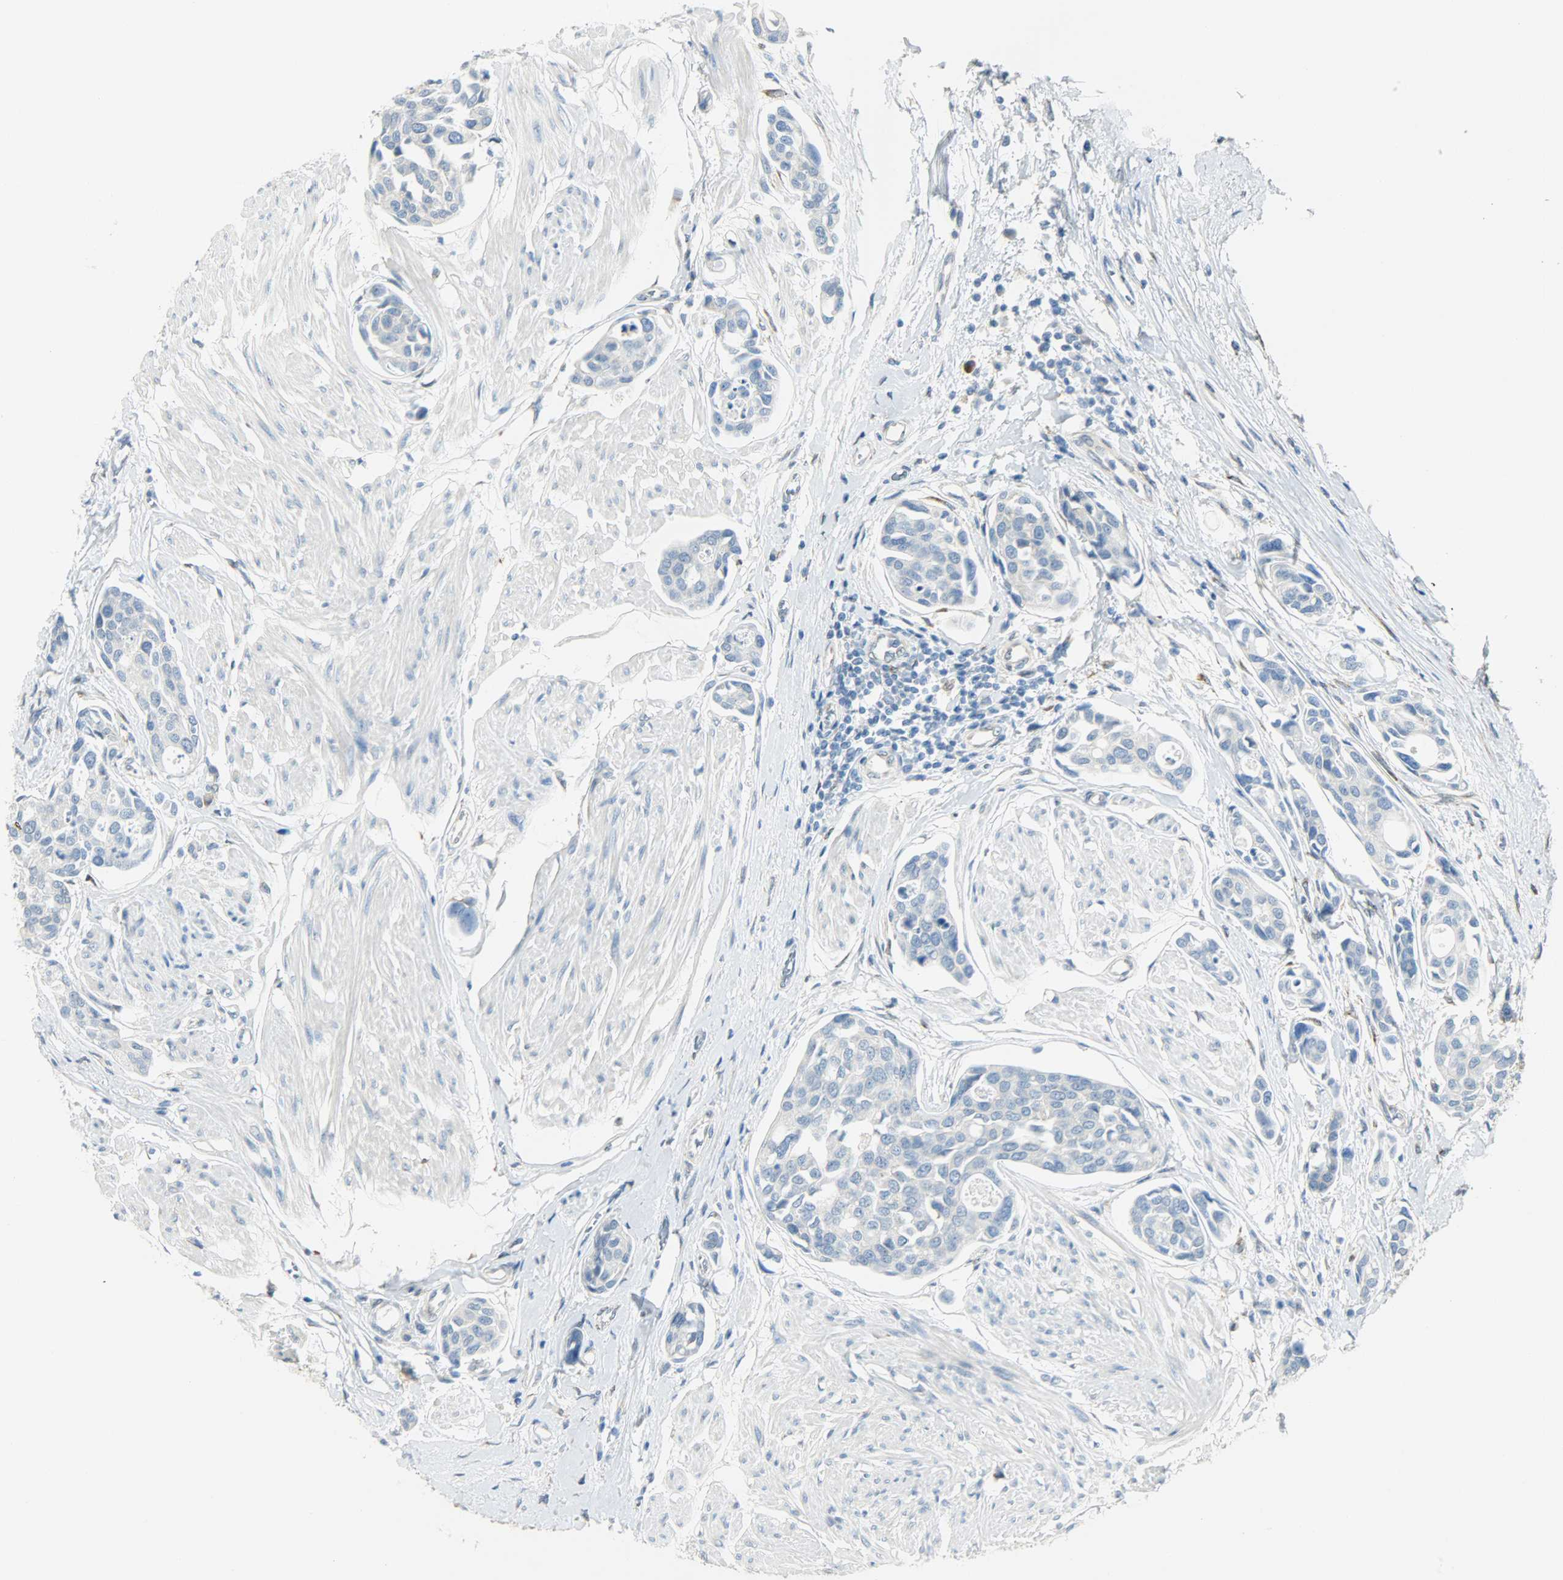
{"staining": {"intensity": "negative", "quantity": "none", "location": "none"}, "tissue": "urothelial cancer", "cell_type": "Tumor cells", "image_type": "cancer", "snomed": [{"axis": "morphology", "description": "Urothelial carcinoma, High grade"}, {"axis": "topography", "description": "Urinary bladder"}], "caption": "Immunohistochemistry (IHC) histopathology image of human urothelial carcinoma (high-grade) stained for a protein (brown), which demonstrates no positivity in tumor cells.", "gene": "PKD2", "patient": {"sex": "male", "age": 78}}